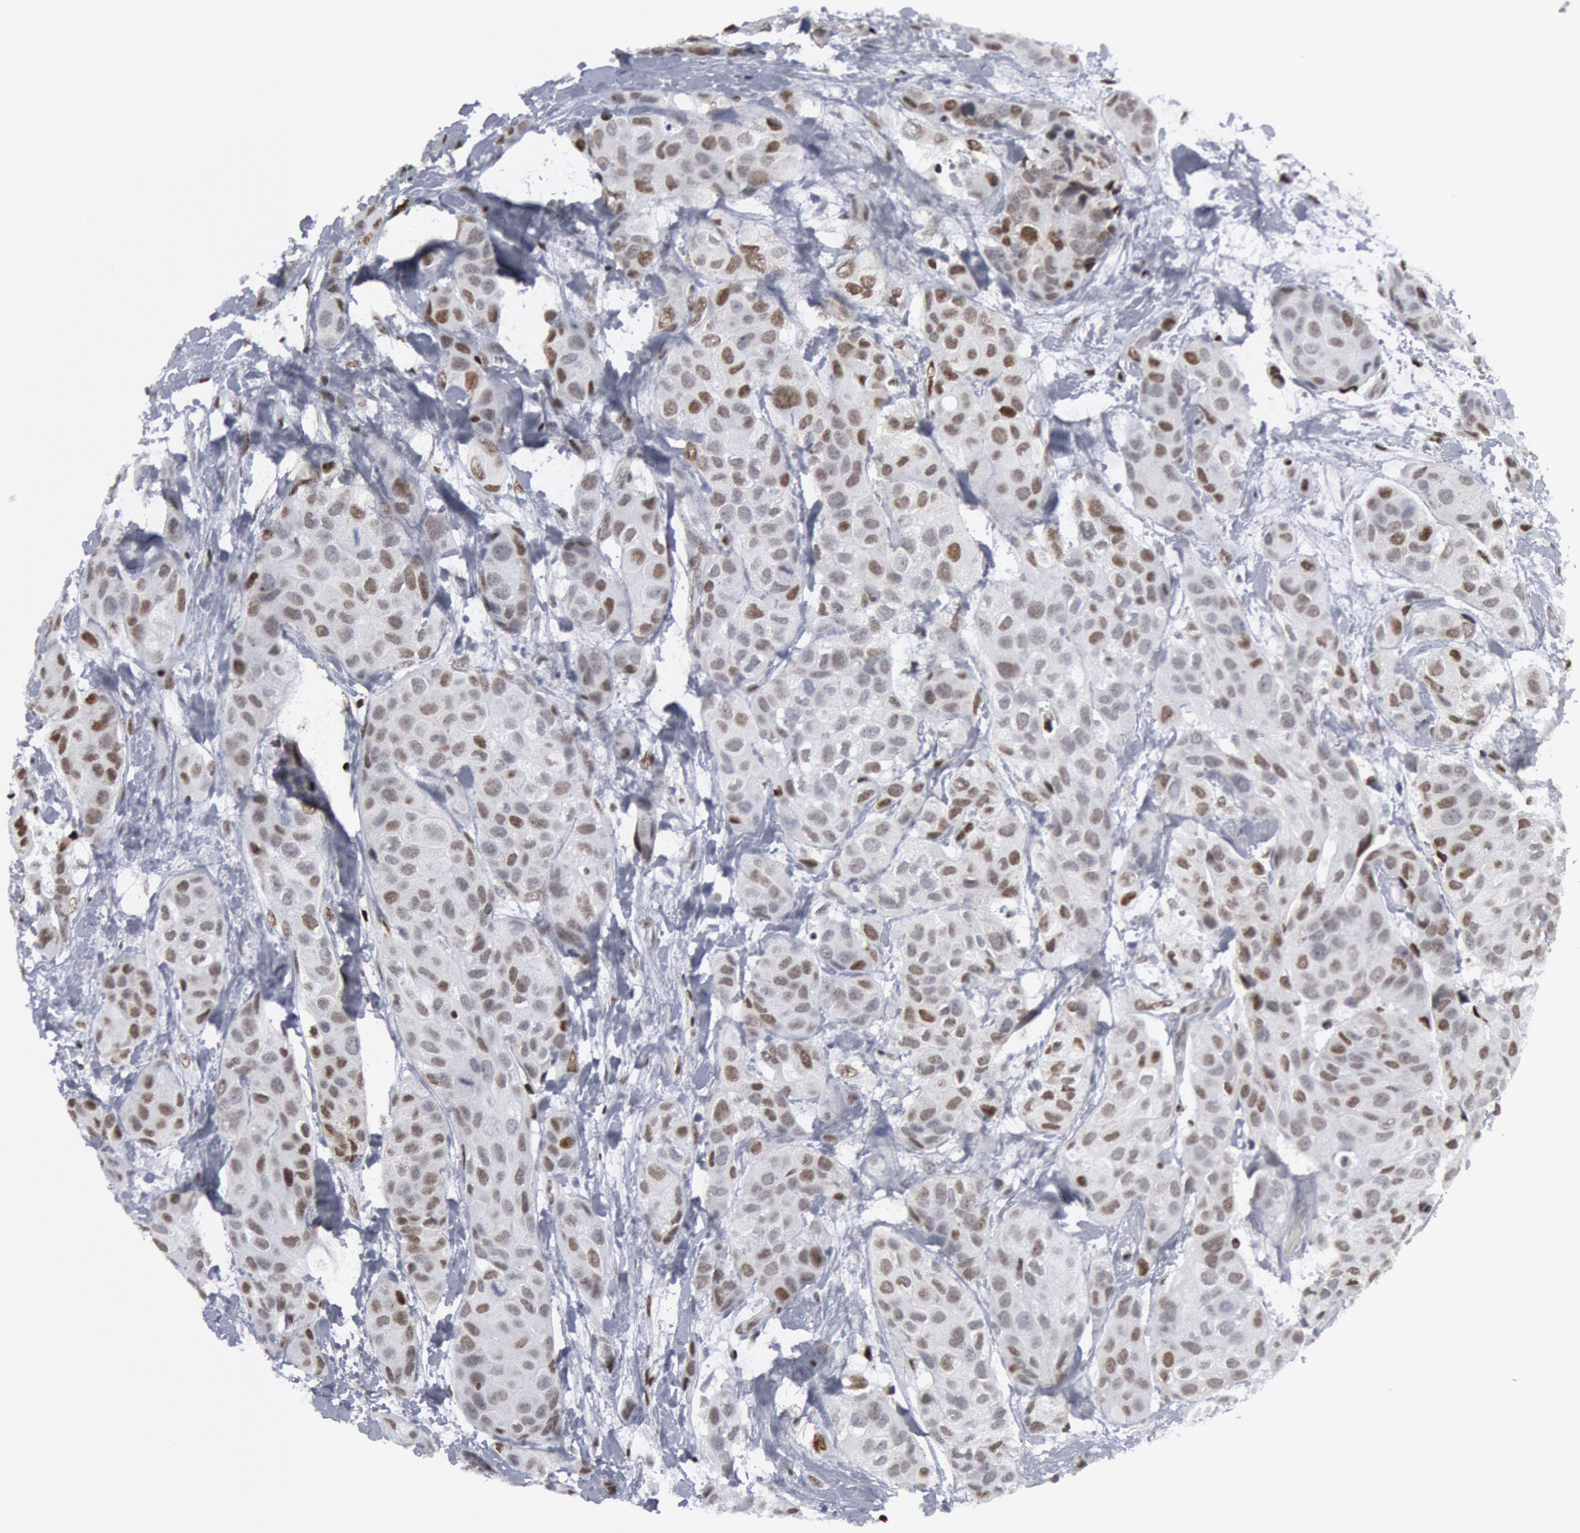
{"staining": {"intensity": "weak", "quantity": "25%-75%", "location": "nuclear"}, "tissue": "breast cancer", "cell_type": "Tumor cells", "image_type": "cancer", "snomed": [{"axis": "morphology", "description": "Duct carcinoma"}, {"axis": "topography", "description": "Breast"}], "caption": "A high-resolution photomicrograph shows immunohistochemistry (IHC) staining of infiltrating ductal carcinoma (breast), which shows weak nuclear expression in about 25%-75% of tumor cells.", "gene": "MECP2", "patient": {"sex": "female", "age": 68}}